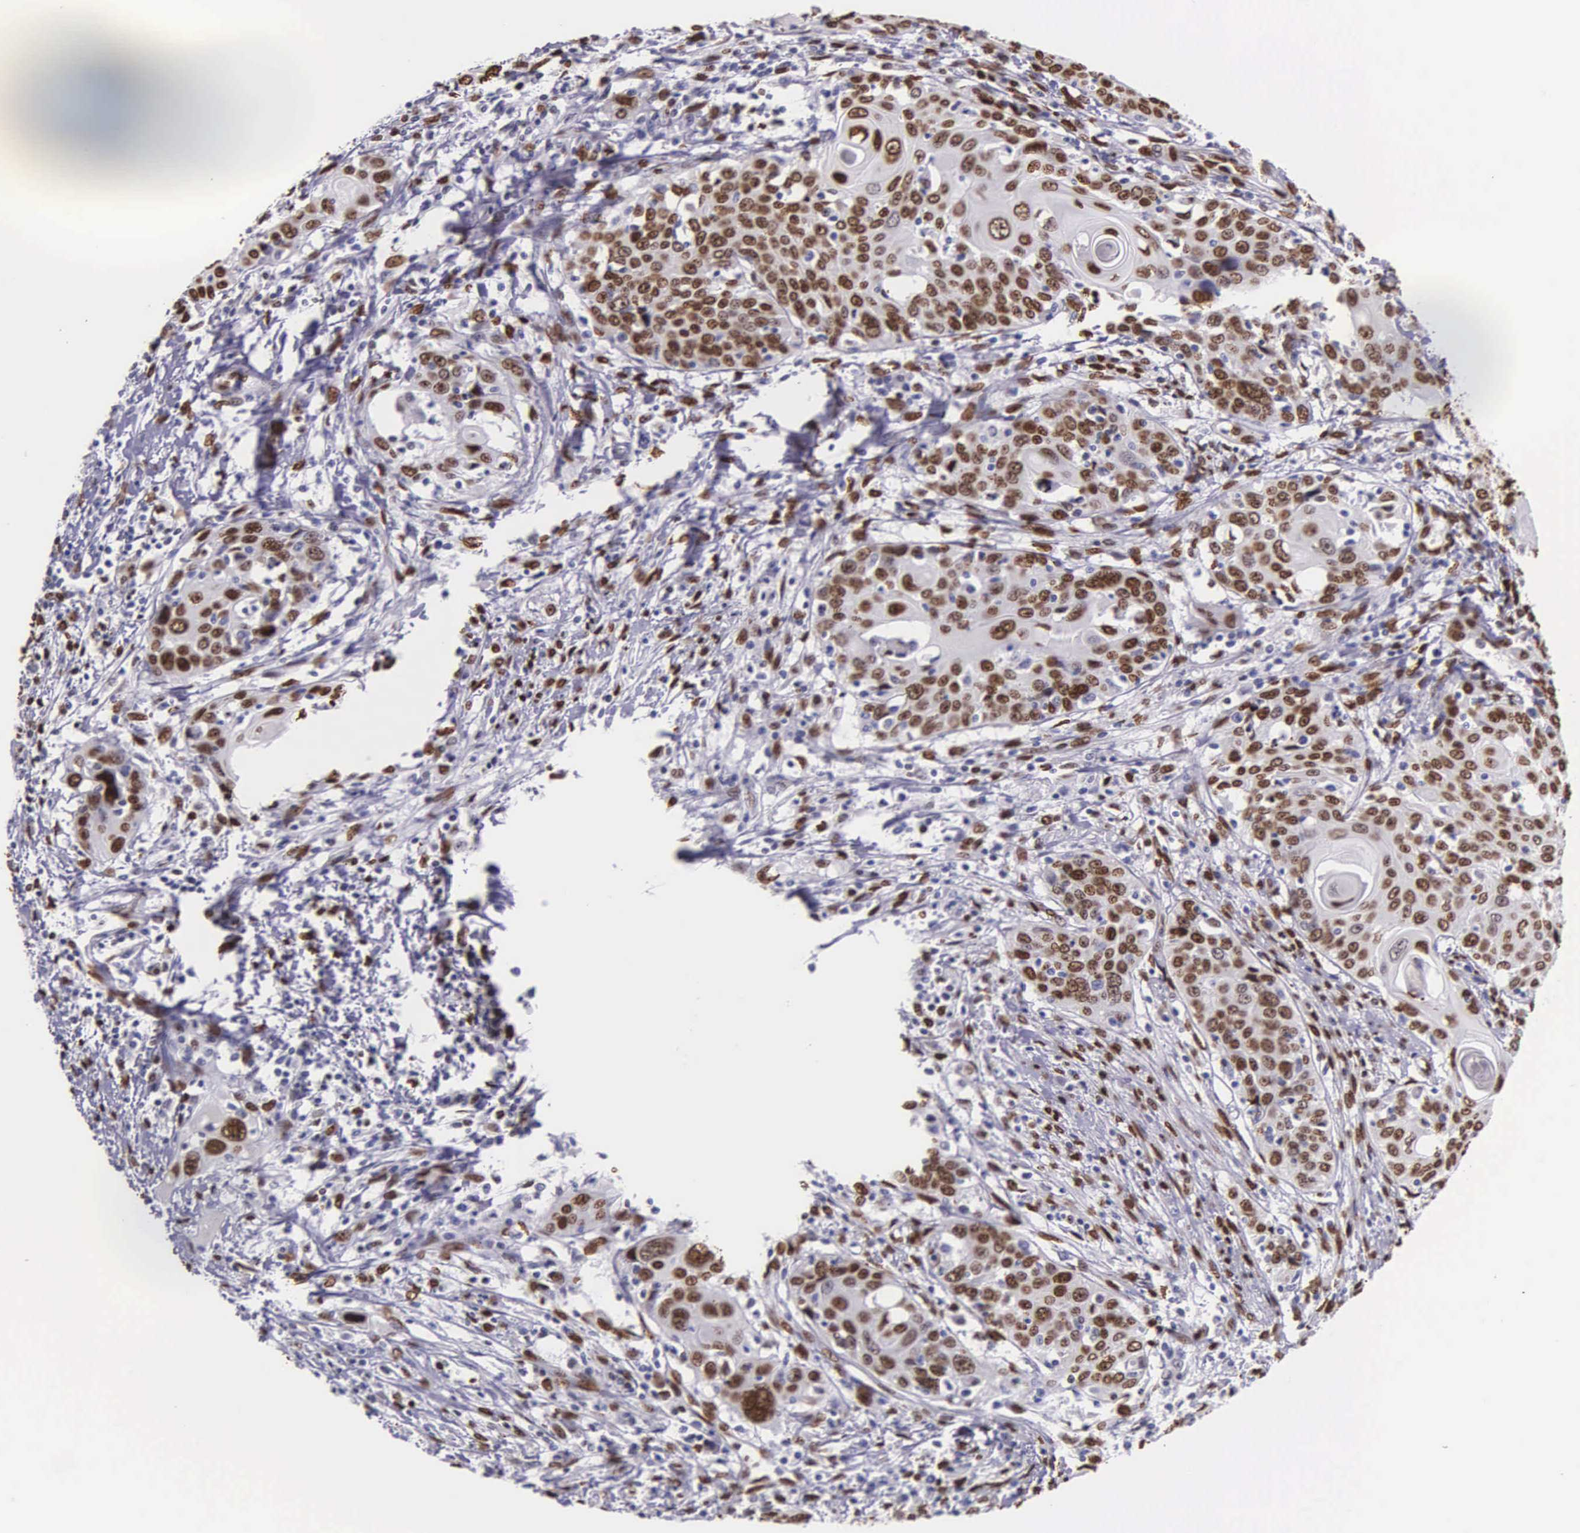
{"staining": {"intensity": "strong", "quantity": ">75%", "location": "nuclear"}, "tissue": "cervical cancer", "cell_type": "Tumor cells", "image_type": "cancer", "snomed": [{"axis": "morphology", "description": "Squamous cell carcinoma, NOS"}, {"axis": "topography", "description": "Cervix"}], "caption": "The immunohistochemical stain shows strong nuclear expression in tumor cells of cervical squamous cell carcinoma tissue.", "gene": "H1-0", "patient": {"sex": "female", "age": 54}}